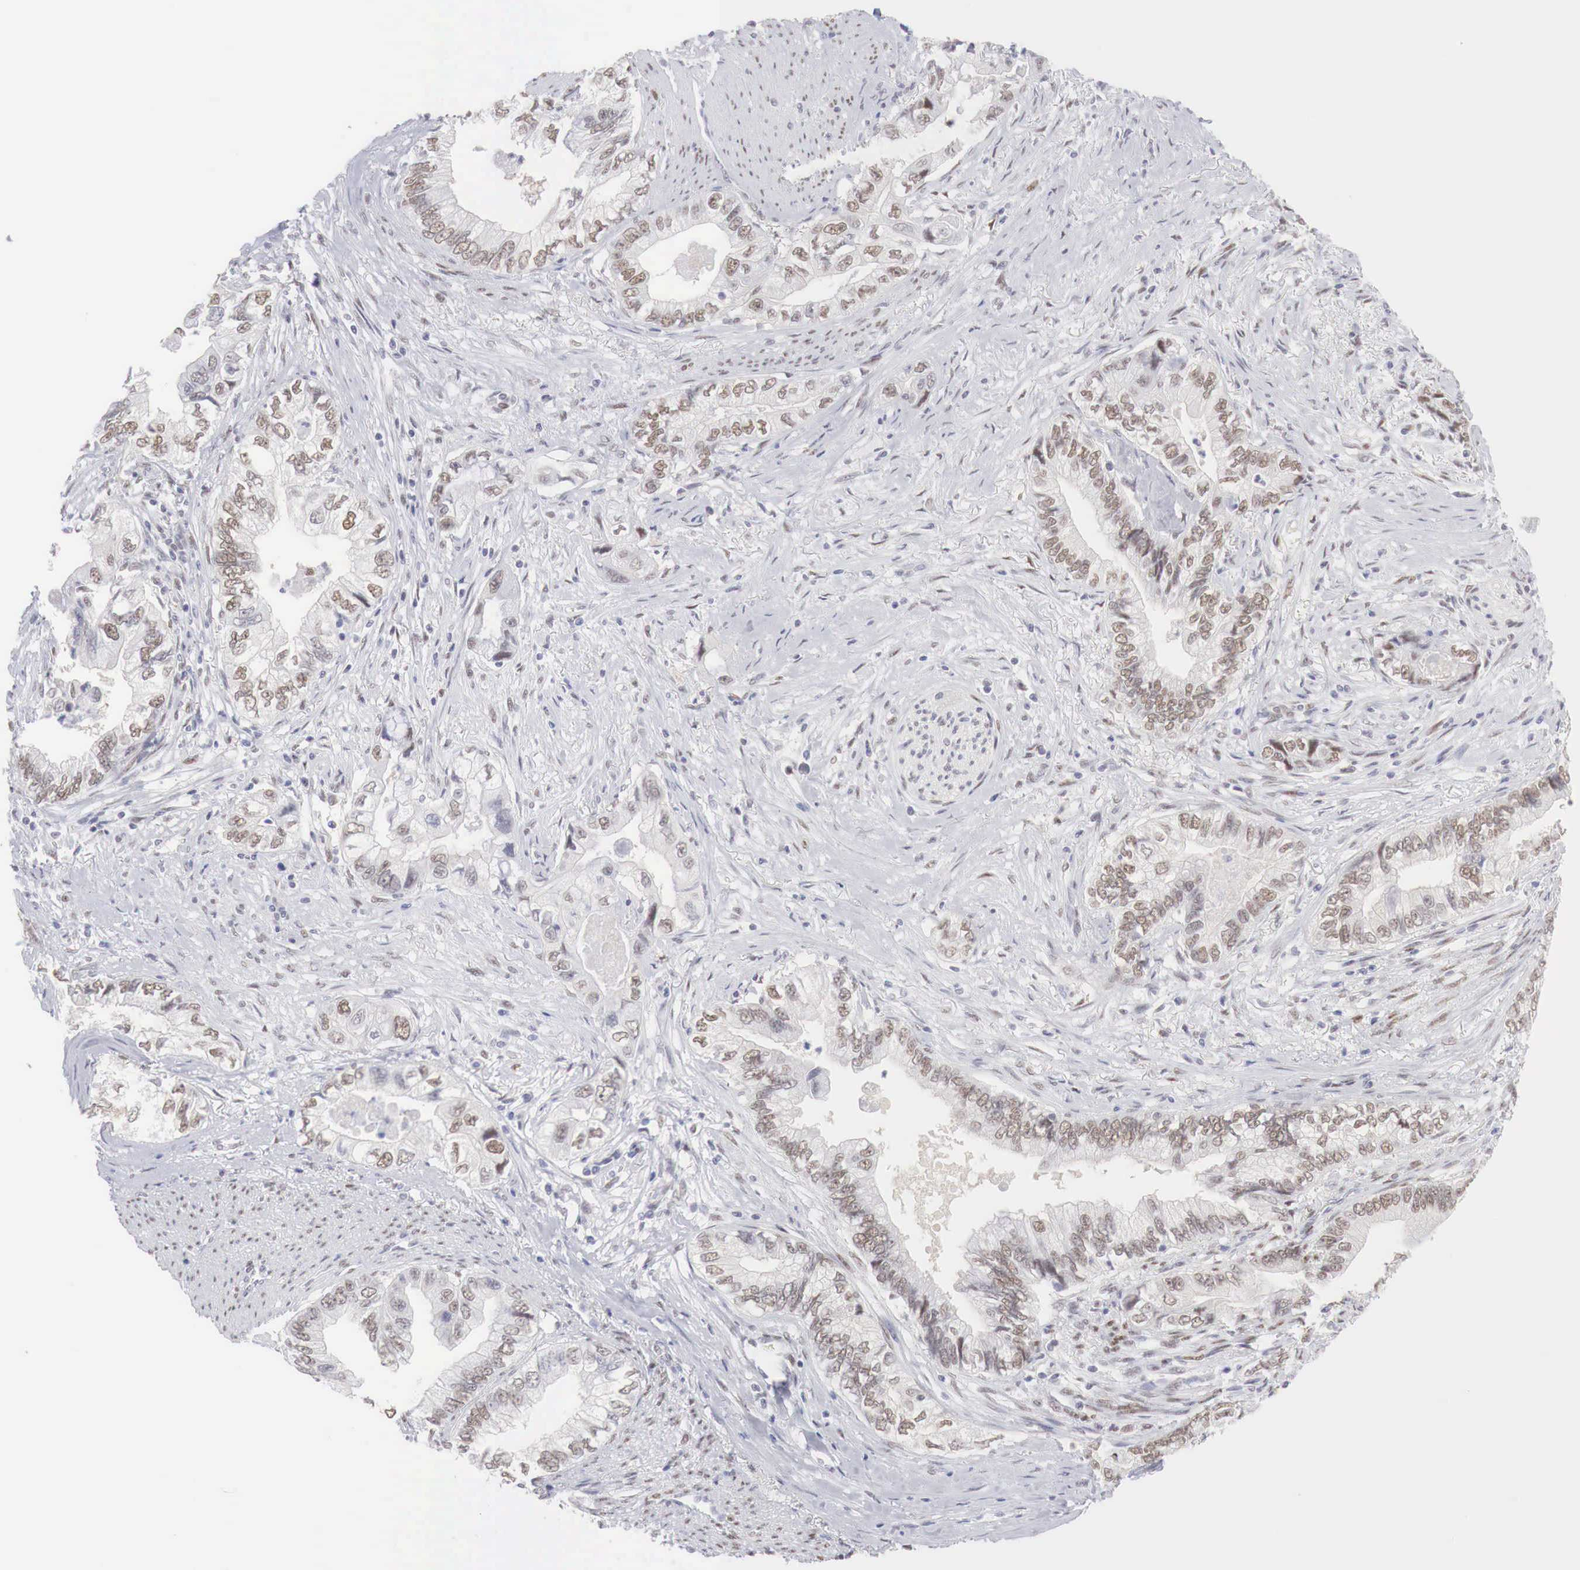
{"staining": {"intensity": "moderate", "quantity": ">75%", "location": "nuclear"}, "tissue": "pancreatic cancer", "cell_type": "Tumor cells", "image_type": "cancer", "snomed": [{"axis": "morphology", "description": "Adenocarcinoma, NOS"}, {"axis": "topography", "description": "Pancreas"}, {"axis": "topography", "description": "Stomach, upper"}], "caption": "Approximately >75% of tumor cells in adenocarcinoma (pancreatic) exhibit moderate nuclear protein expression as visualized by brown immunohistochemical staining.", "gene": "FOXP2", "patient": {"sex": "male", "age": 77}}